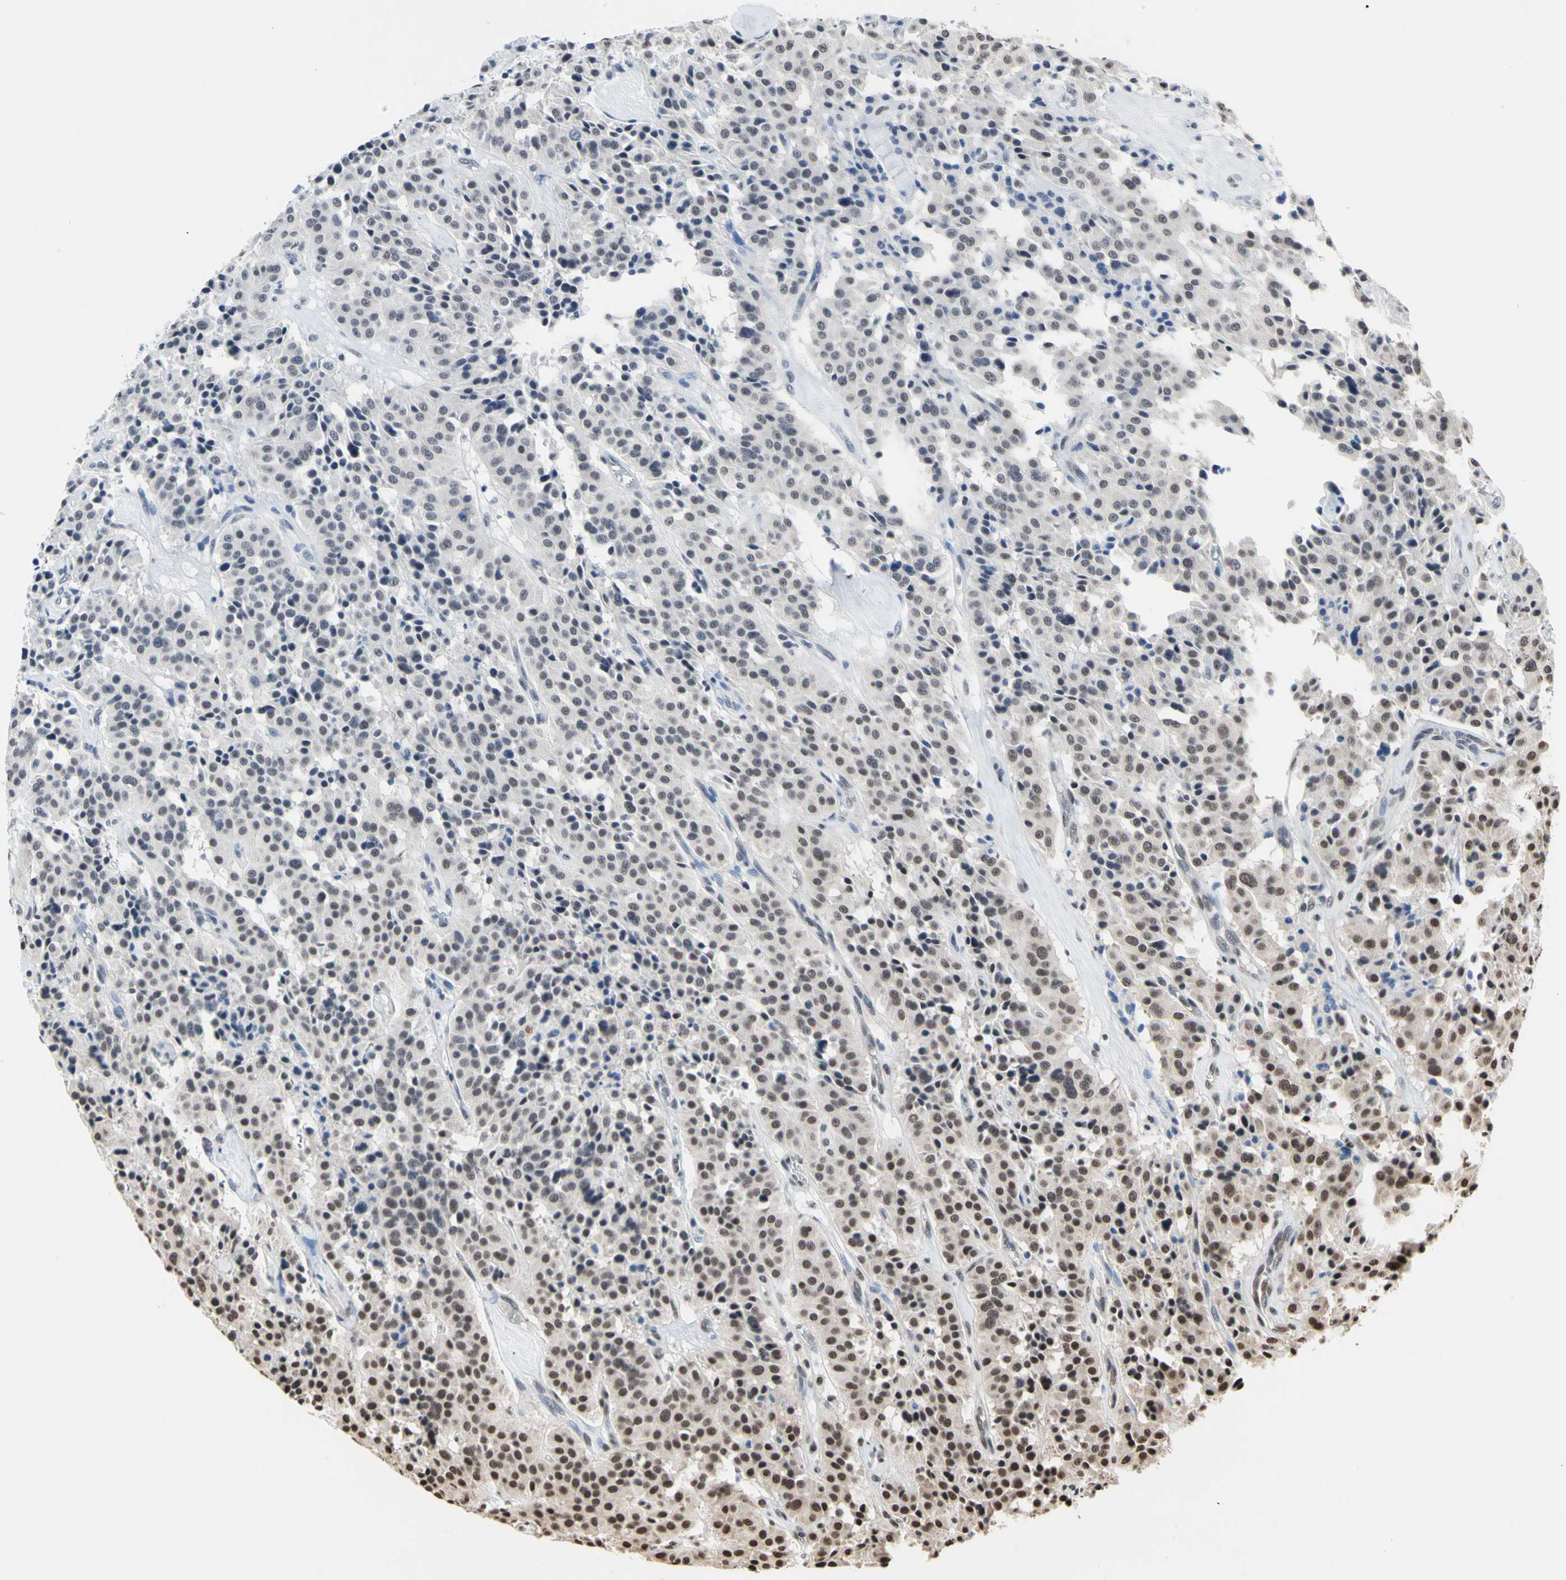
{"staining": {"intensity": "strong", "quantity": "<25%", "location": "nuclear"}, "tissue": "carcinoid", "cell_type": "Tumor cells", "image_type": "cancer", "snomed": [{"axis": "morphology", "description": "Carcinoid, malignant, NOS"}, {"axis": "topography", "description": "Colon"}], "caption": "A brown stain shows strong nuclear positivity of a protein in human malignant carcinoid tumor cells.", "gene": "HNRNPK", "patient": {"sex": "female", "age": 61}}